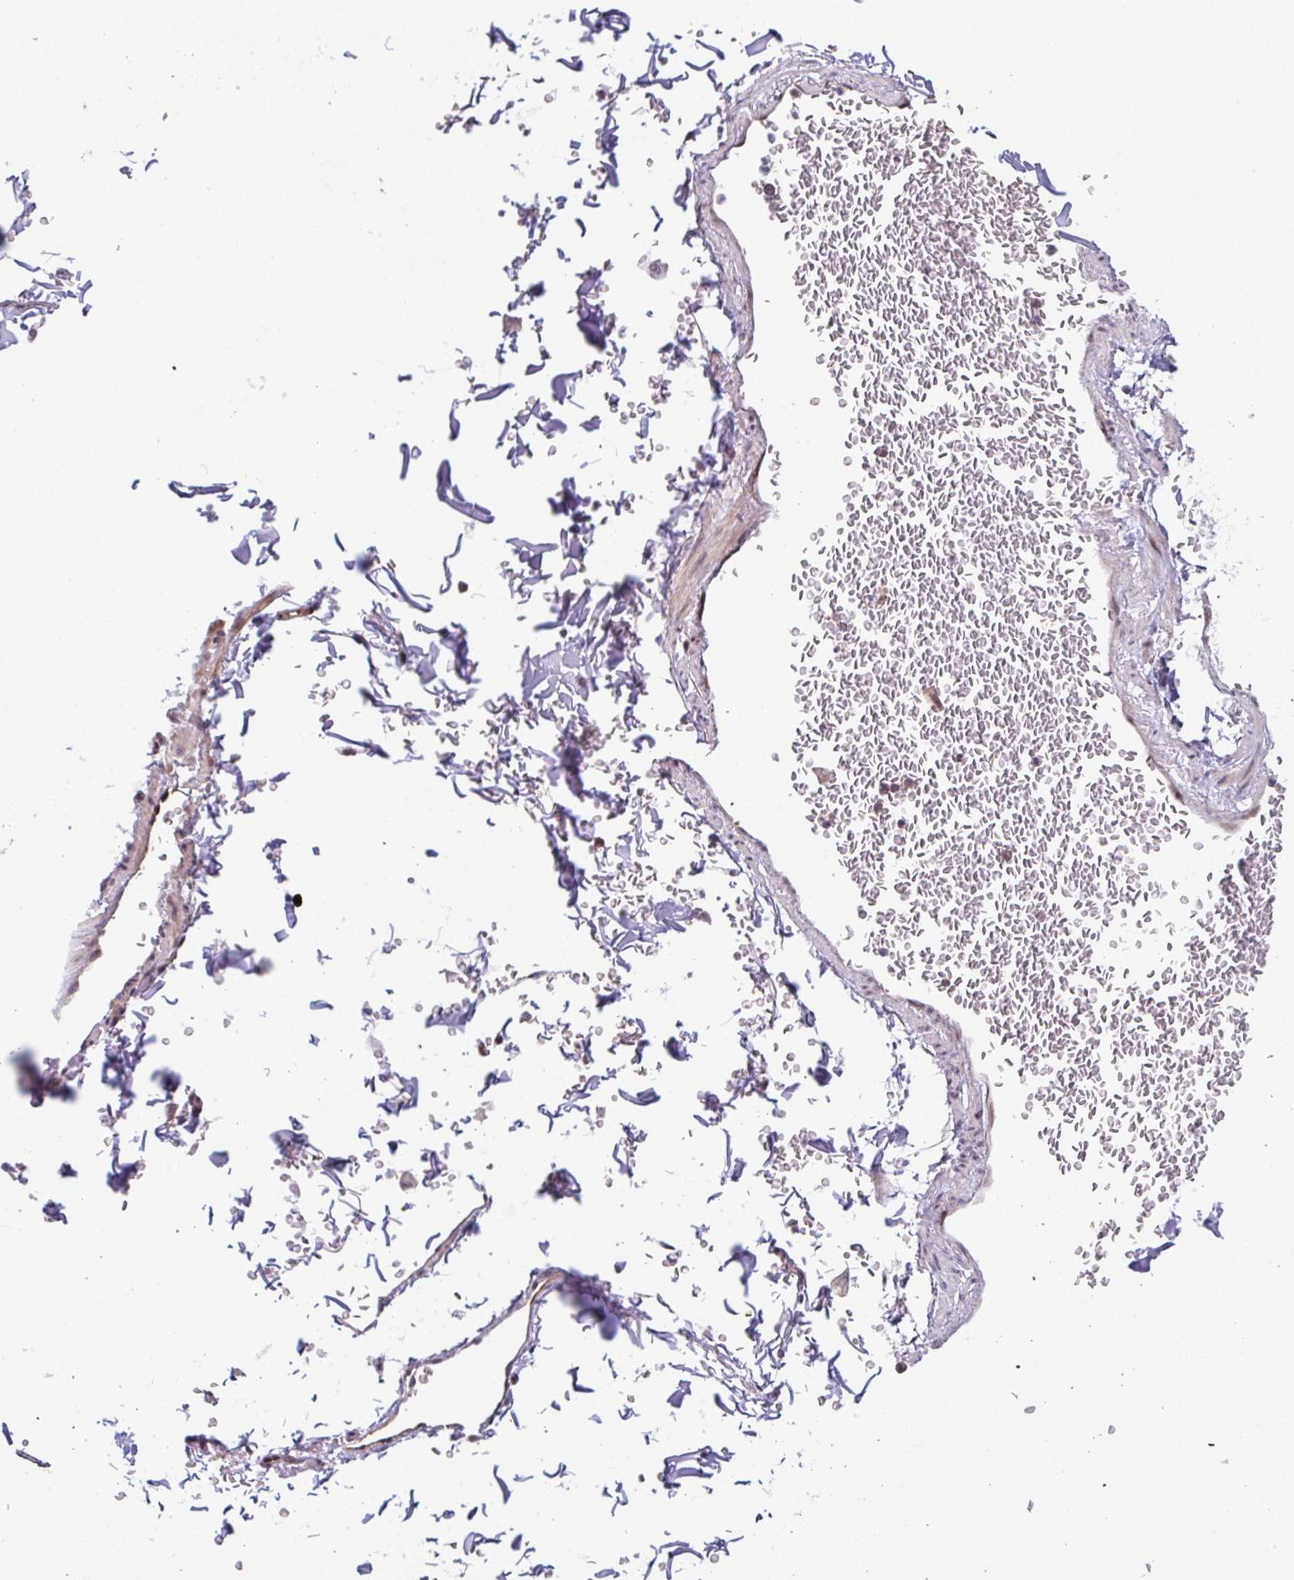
{"staining": {"intensity": "negative", "quantity": "none", "location": "none"}, "tissue": "soft tissue", "cell_type": "Chondrocytes", "image_type": "normal", "snomed": [{"axis": "morphology", "description": "Normal tissue, NOS"}, {"axis": "topography", "description": "Cartilage tissue"}, {"axis": "topography", "description": "Bronchus"}, {"axis": "topography", "description": "Peripheral nerve tissue"}], "caption": "IHC photomicrograph of unremarkable soft tissue: soft tissue stained with DAB (3,3'-diaminobenzidine) shows no significant protein staining in chondrocytes.", "gene": "DNAJB1", "patient": {"sex": "male", "age": 67}}